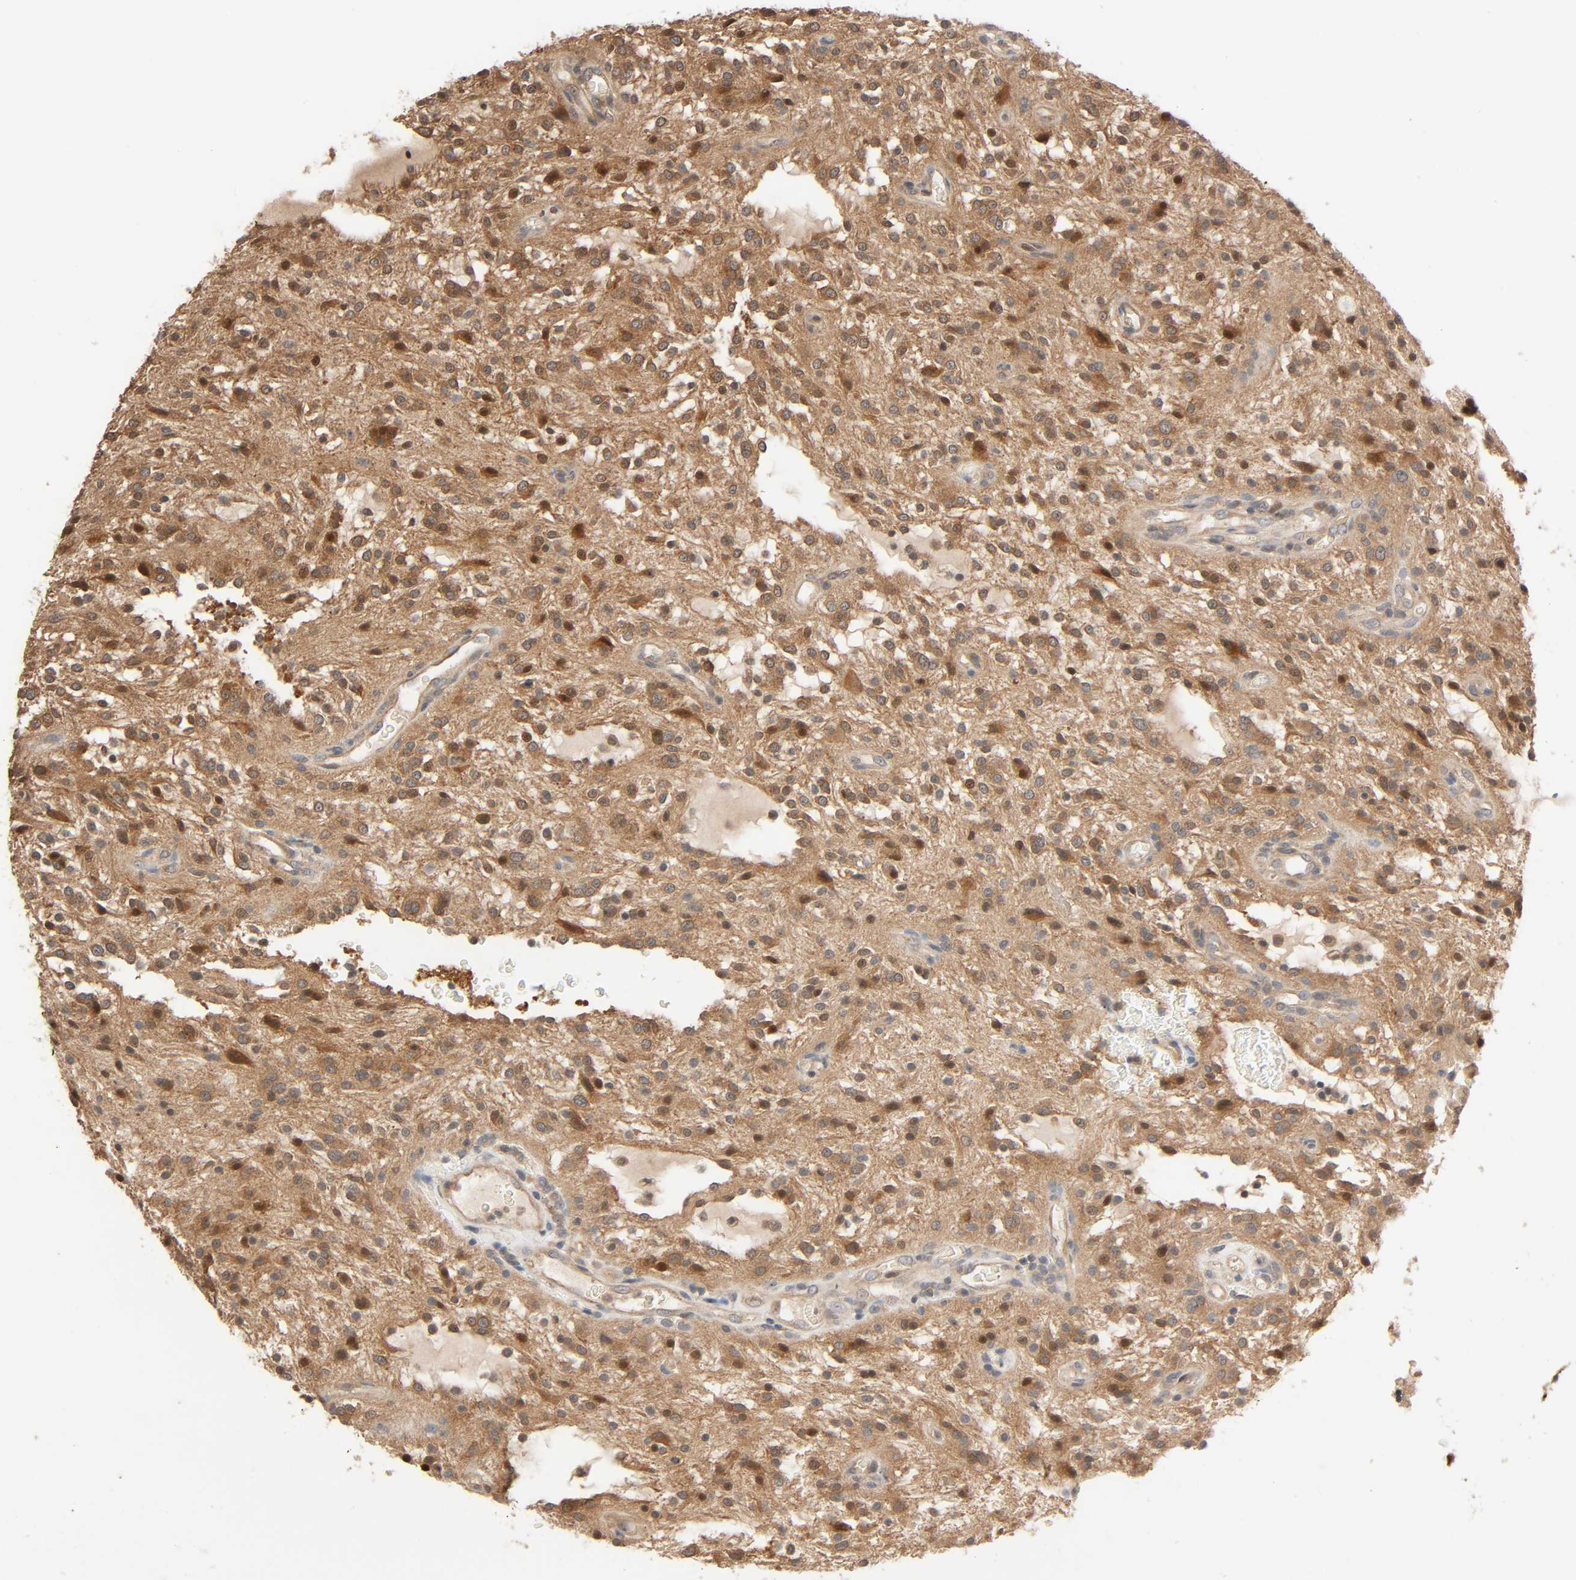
{"staining": {"intensity": "moderate", "quantity": ">75%", "location": "cytoplasmic/membranous"}, "tissue": "glioma", "cell_type": "Tumor cells", "image_type": "cancer", "snomed": [{"axis": "morphology", "description": "Glioma, malignant, NOS"}, {"axis": "topography", "description": "Cerebellum"}], "caption": "Malignant glioma tissue shows moderate cytoplasmic/membranous expression in about >75% of tumor cells, visualized by immunohistochemistry.", "gene": "PPP2R1B", "patient": {"sex": "female", "age": 10}}